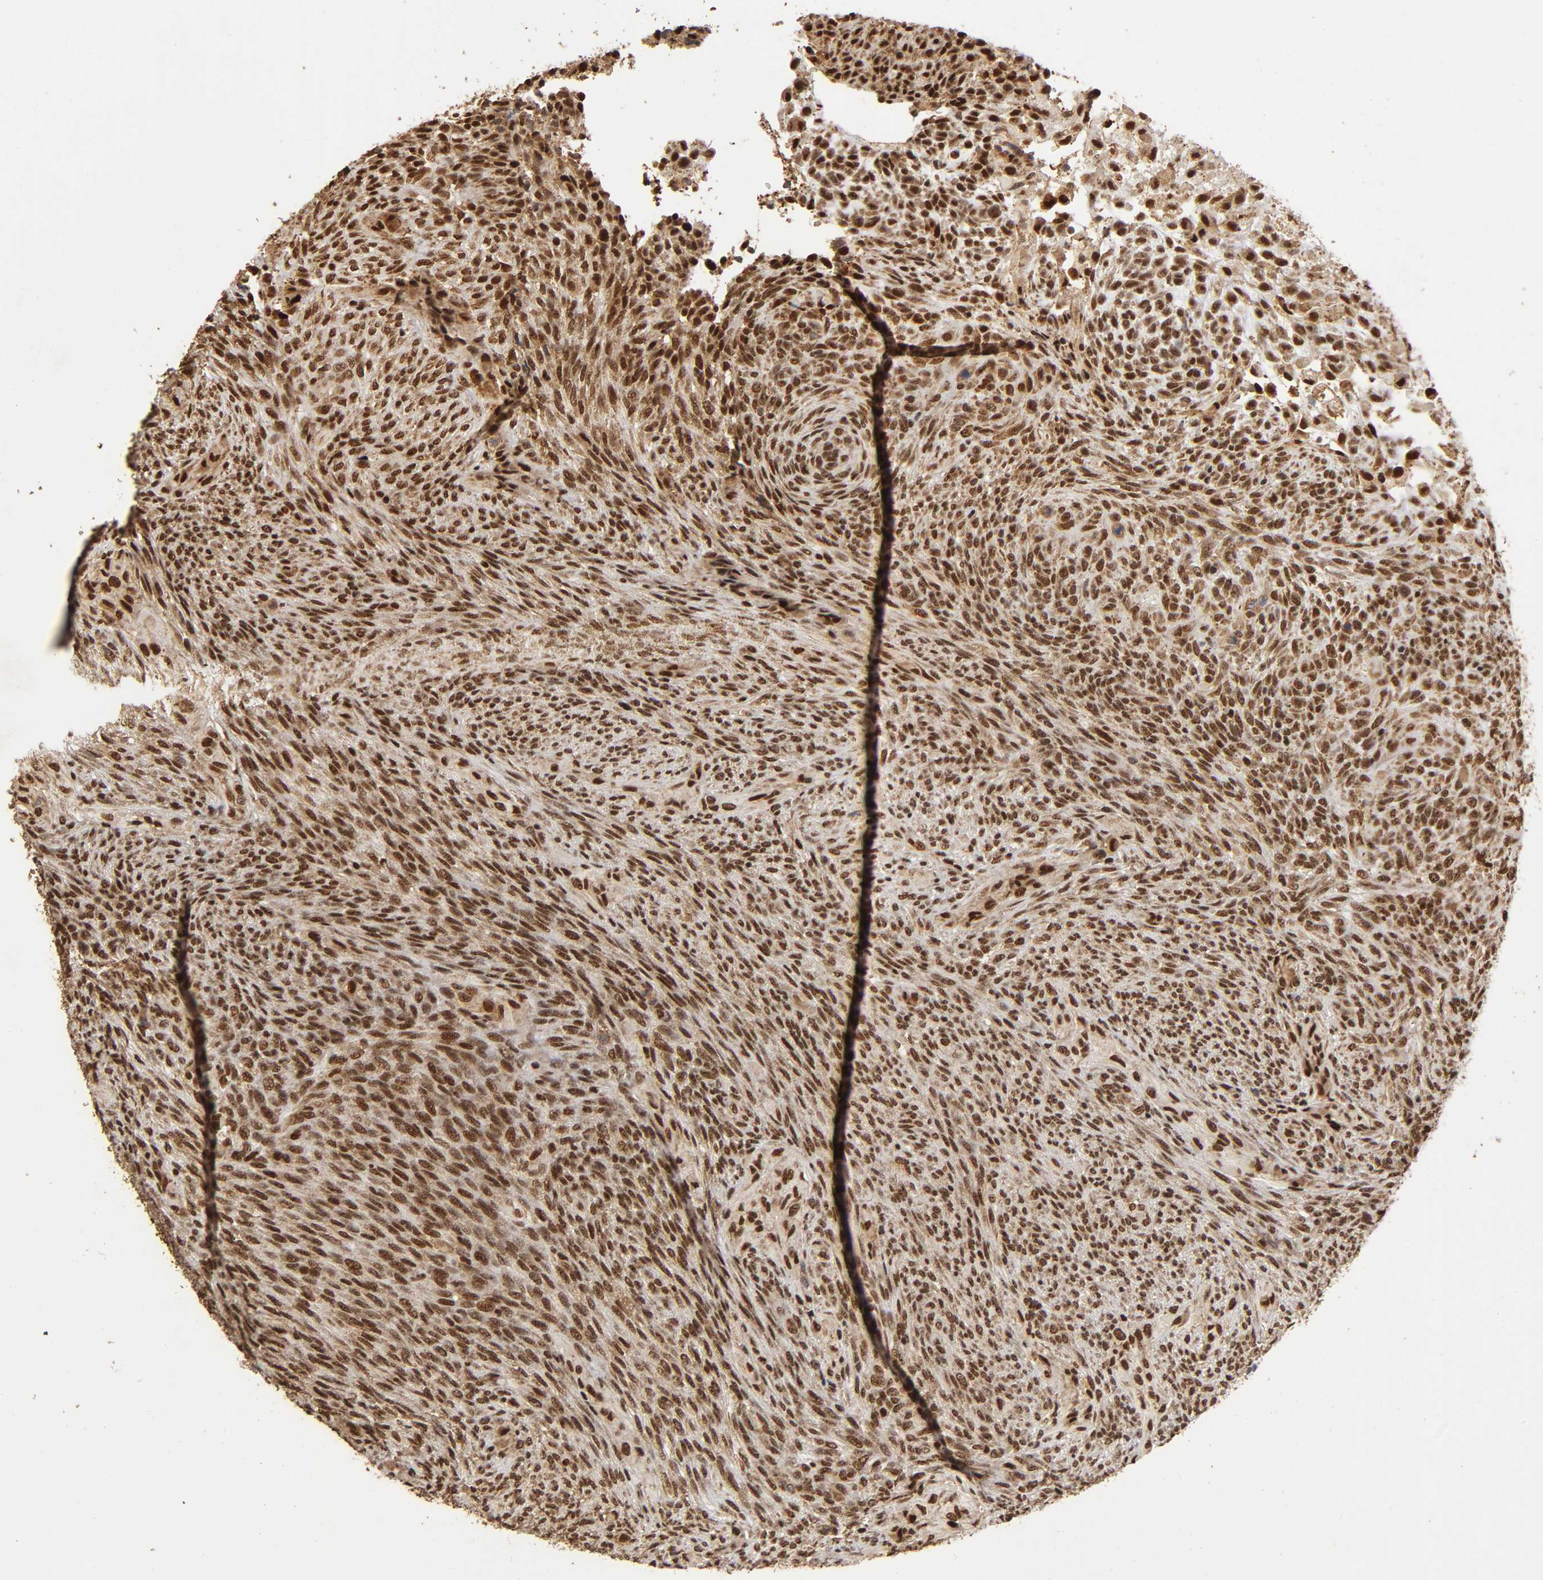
{"staining": {"intensity": "strong", "quantity": ">75%", "location": "cytoplasmic/membranous,nuclear"}, "tissue": "glioma", "cell_type": "Tumor cells", "image_type": "cancer", "snomed": [{"axis": "morphology", "description": "Glioma, malignant, High grade"}, {"axis": "topography", "description": "Cerebral cortex"}], "caption": "Malignant high-grade glioma was stained to show a protein in brown. There is high levels of strong cytoplasmic/membranous and nuclear staining in approximately >75% of tumor cells. (Brightfield microscopy of DAB IHC at high magnification).", "gene": "RNF122", "patient": {"sex": "female", "age": 55}}